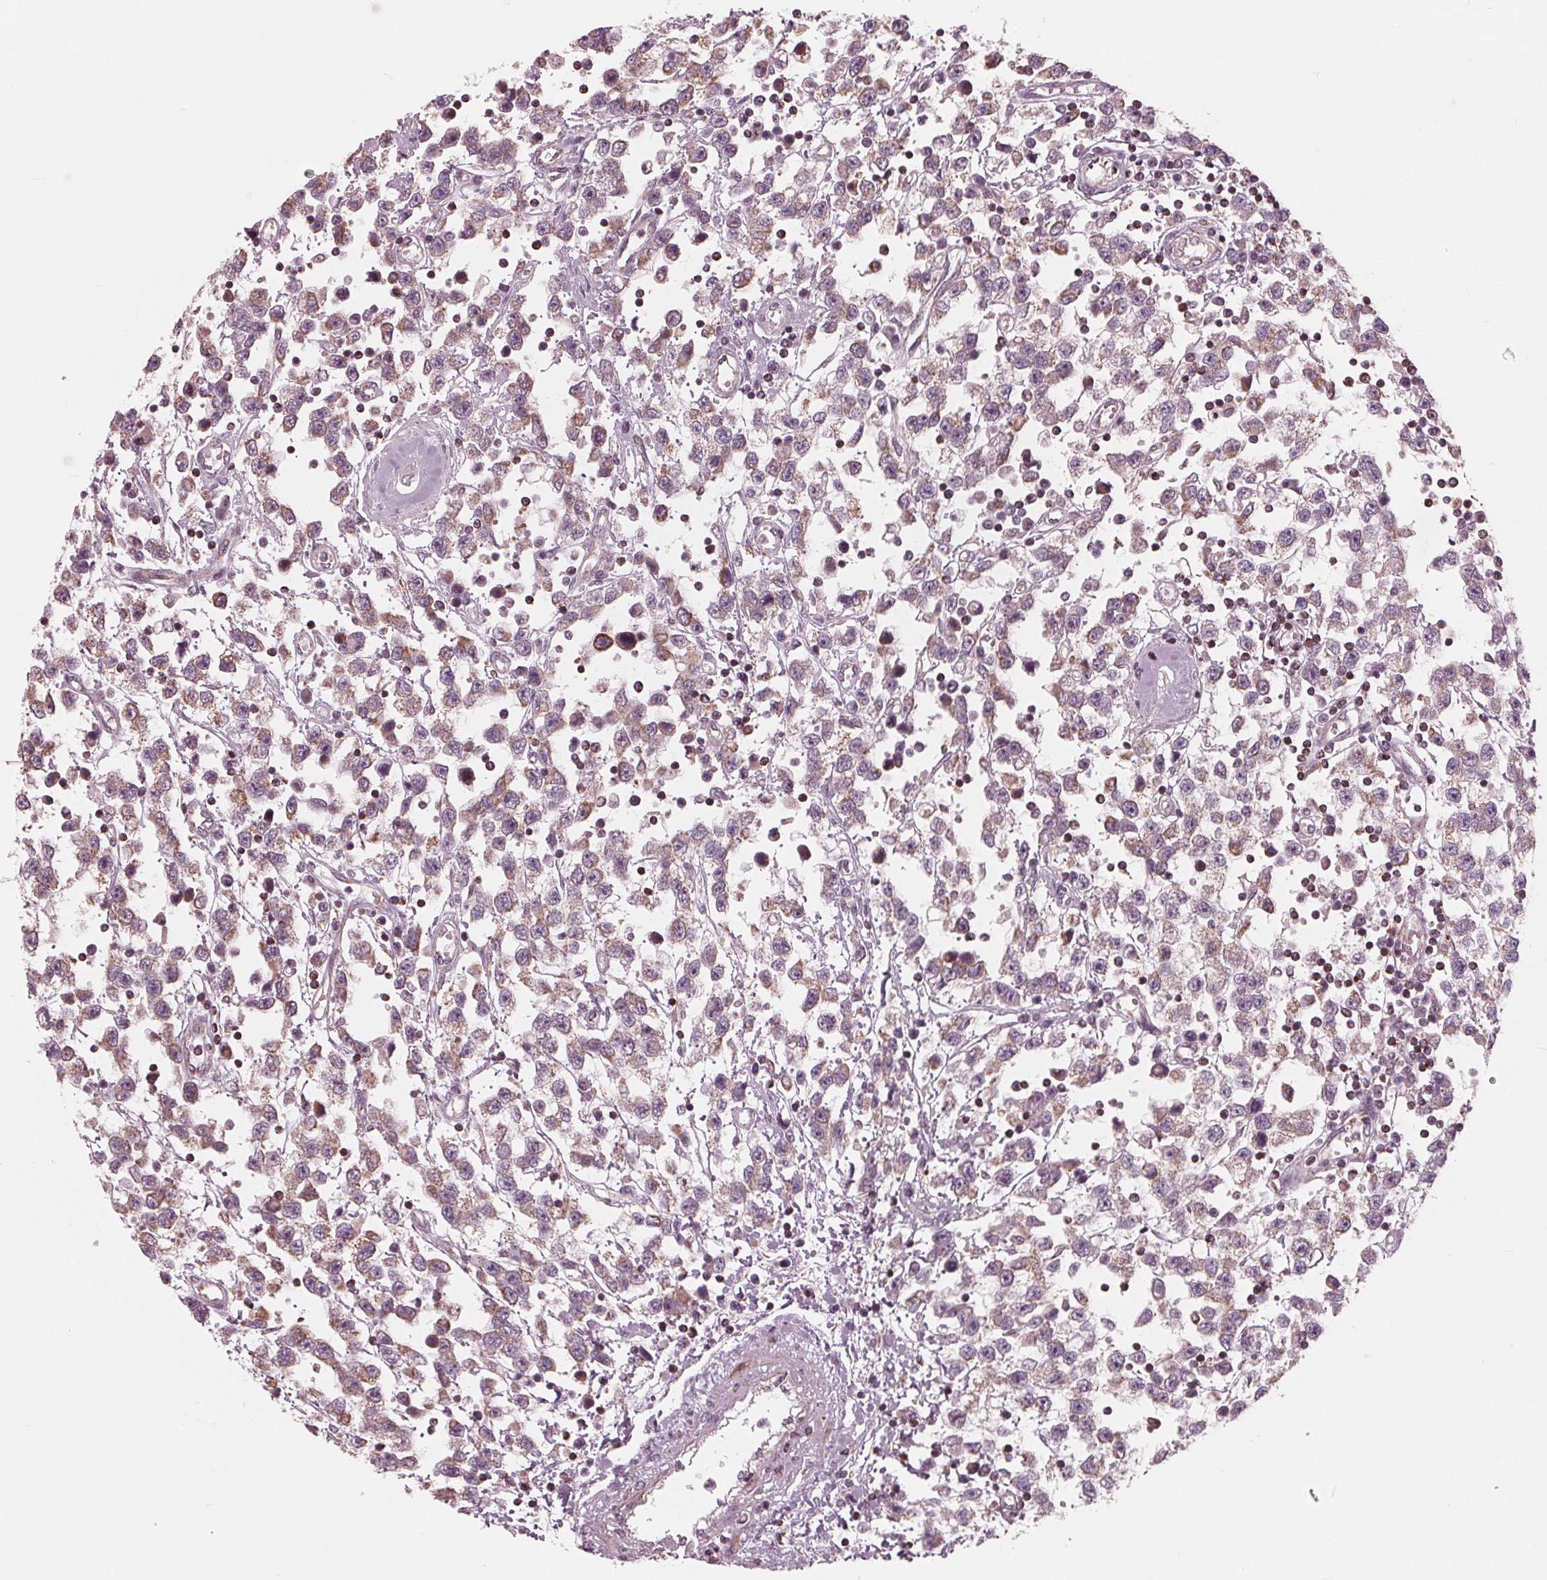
{"staining": {"intensity": "moderate", "quantity": "25%-75%", "location": "cytoplasmic/membranous"}, "tissue": "testis cancer", "cell_type": "Tumor cells", "image_type": "cancer", "snomed": [{"axis": "morphology", "description": "Seminoma, NOS"}, {"axis": "topography", "description": "Testis"}], "caption": "IHC photomicrograph of human testis seminoma stained for a protein (brown), which reveals medium levels of moderate cytoplasmic/membranous expression in about 25%-75% of tumor cells.", "gene": "DCAF4L2", "patient": {"sex": "male", "age": 34}}